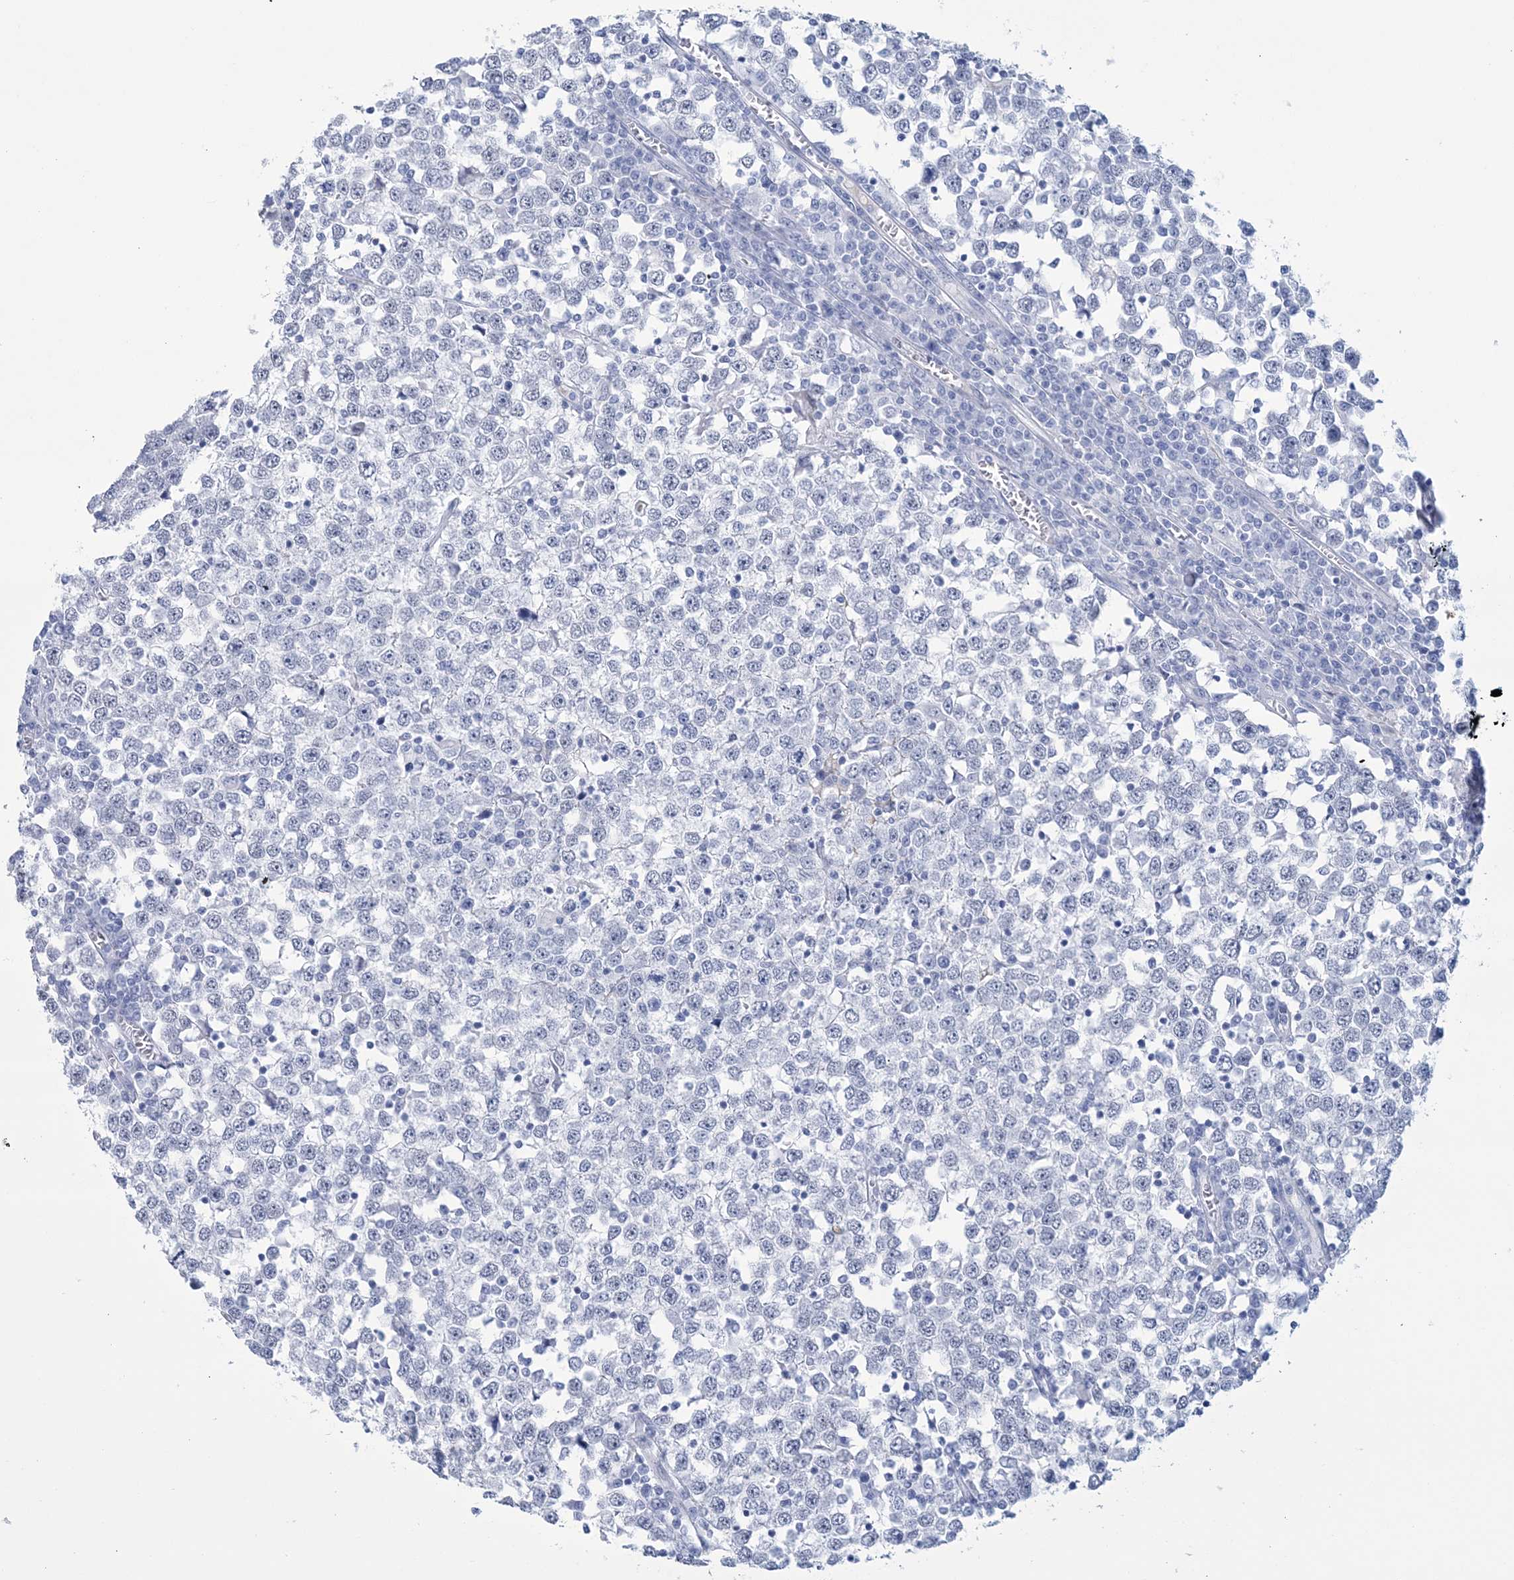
{"staining": {"intensity": "negative", "quantity": "none", "location": "none"}, "tissue": "testis cancer", "cell_type": "Tumor cells", "image_type": "cancer", "snomed": [{"axis": "morphology", "description": "Seminoma, NOS"}, {"axis": "topography", "description": "Testis"}], "caption": "Tumor cells are negative for protein expression in human seminoma (testis).", "gene": "DPCD", "patient": {"sex": "male", "age": 65}}